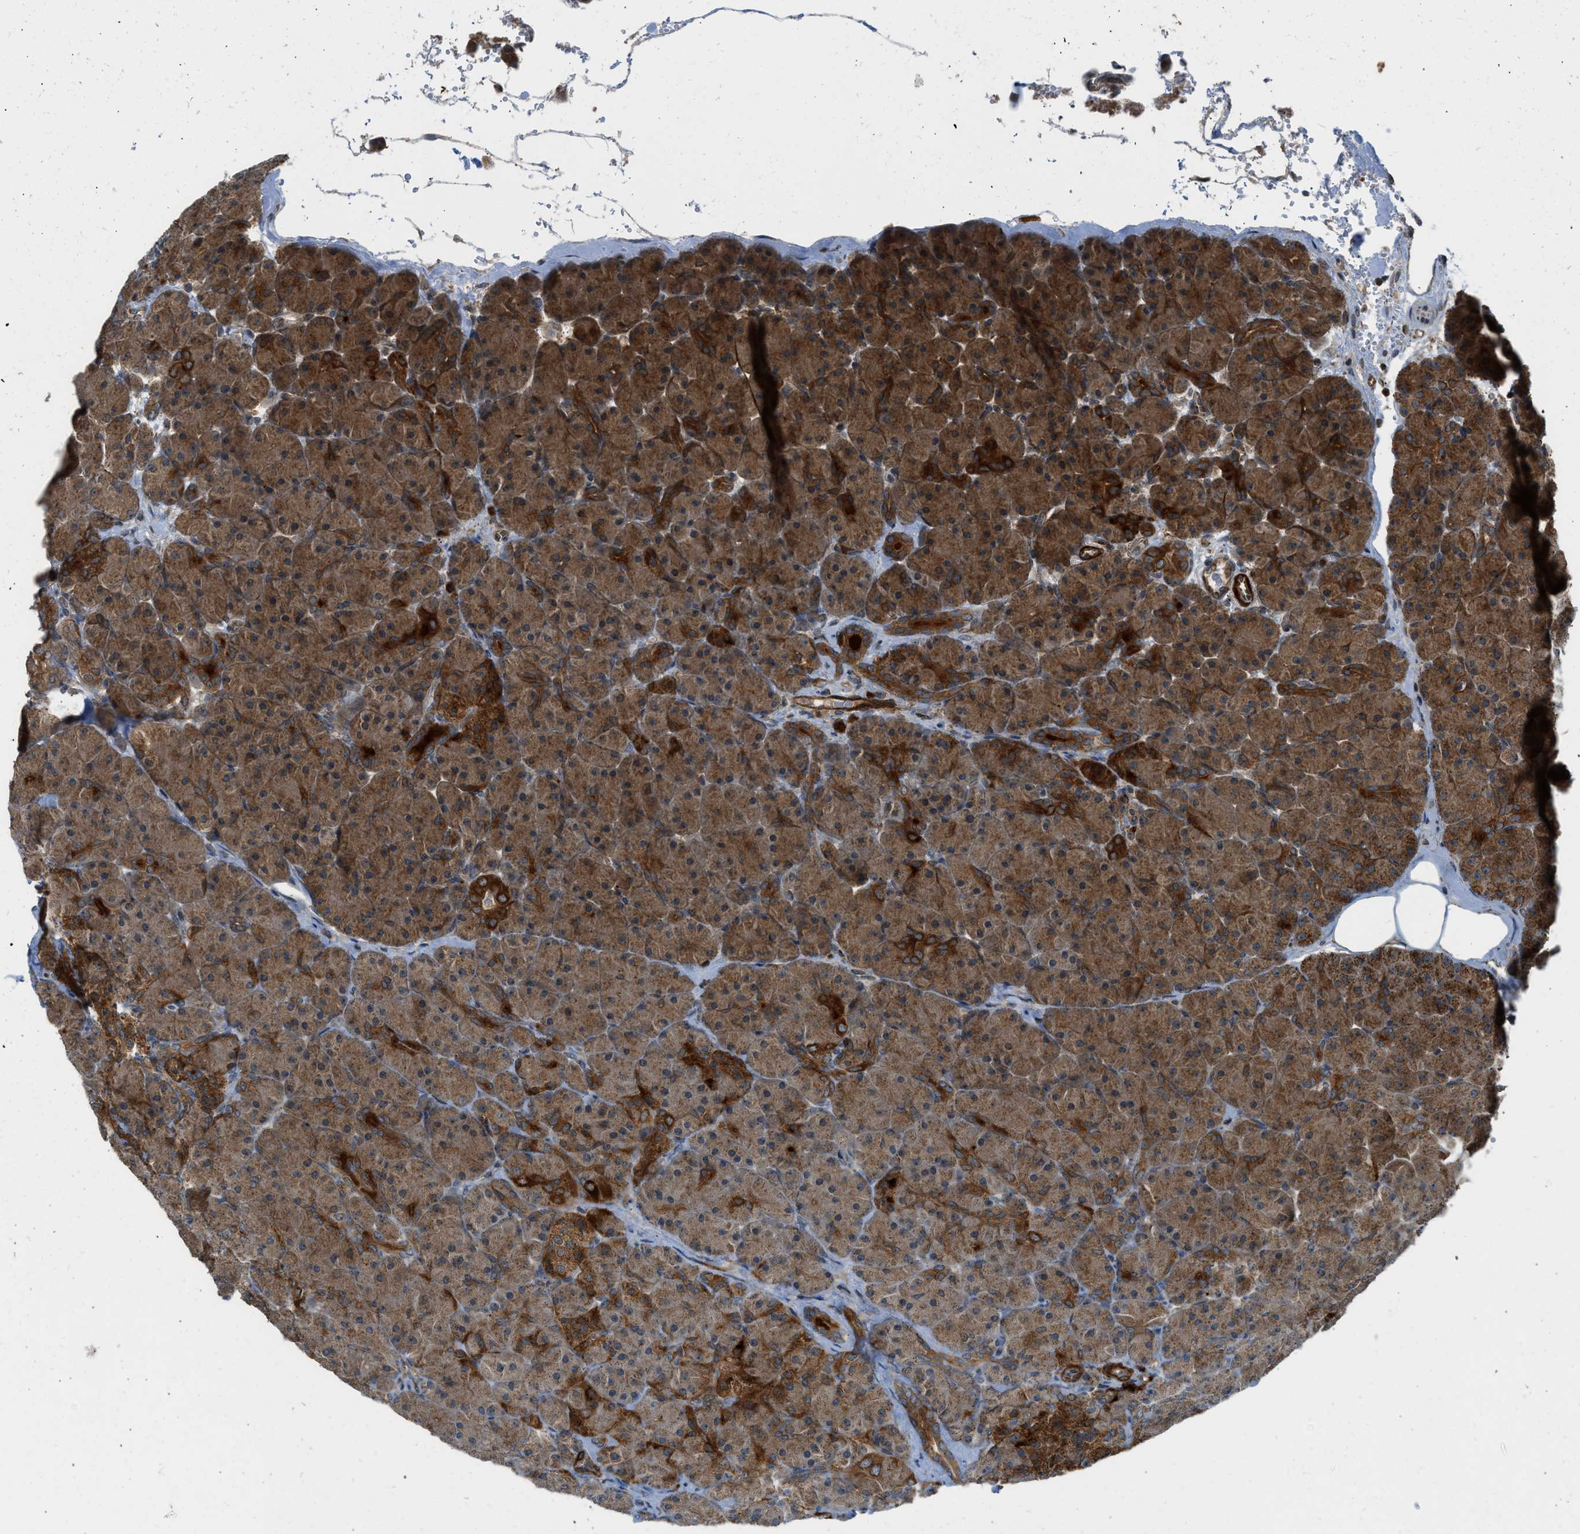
{"staining": {"intensity": "strong", "quantity": "25%-75%", "location": "cytoplasmic/membranous"}, "tissue": "pancreas", "cell_type": "Exocrine glandular cells", "image_type": "normal", "snomed": [{"axis": "morphology", "description": "Normal tissue, NOS"}, {"axis": "topography", "description": "Pancreas"}], "caption": "Protein analysis of unremarkable pancreas displays strong cytoplasmic/membranous expression in approximately 25%-75% of exocrine glandular cells. (brown staining indicates protein expression, while blue staining denotes nuclei).", "gene": "SESN2", "patient": {"sex": "male", "age": 66}}